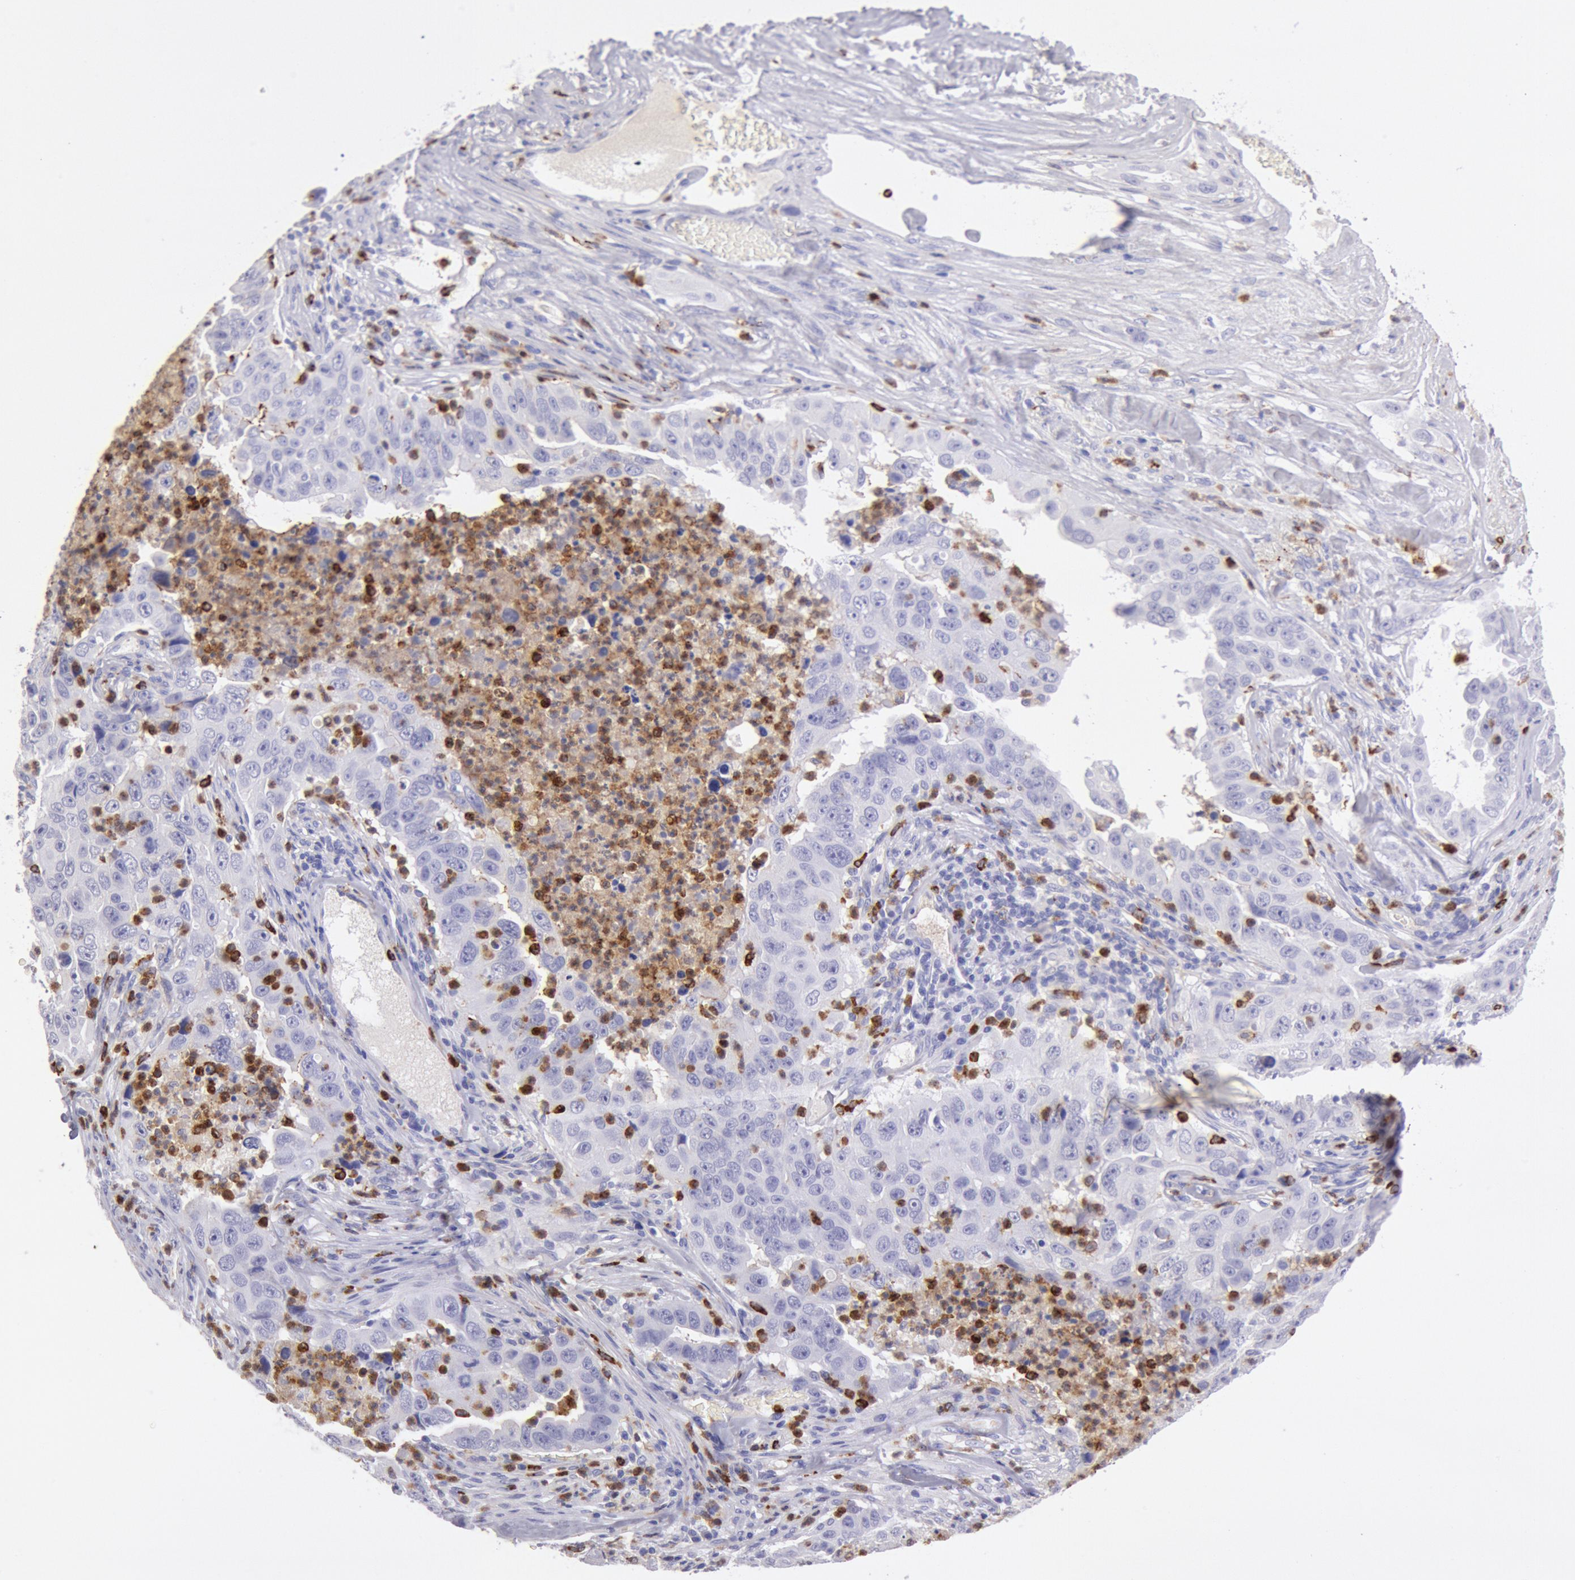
{"staining": {"intensity": "negative", "quantity": "none", "location": "none"}, "tissue": "lung cancer", "cell_type": "Tumor cells", "image_type": "cancer", "snomed": [{"axis": "morphology", "description": "Squamous cell carcinoma, NOS"}, {"axis": "topography", "description": "Lung"}], "caption": "Immunohistochemical staining of squamous cell carcinoma (lung) demonstrates no significant positivity in tumor cells.", "gene": "FCN1", "patient": {"sex": "male", "age": 64}}